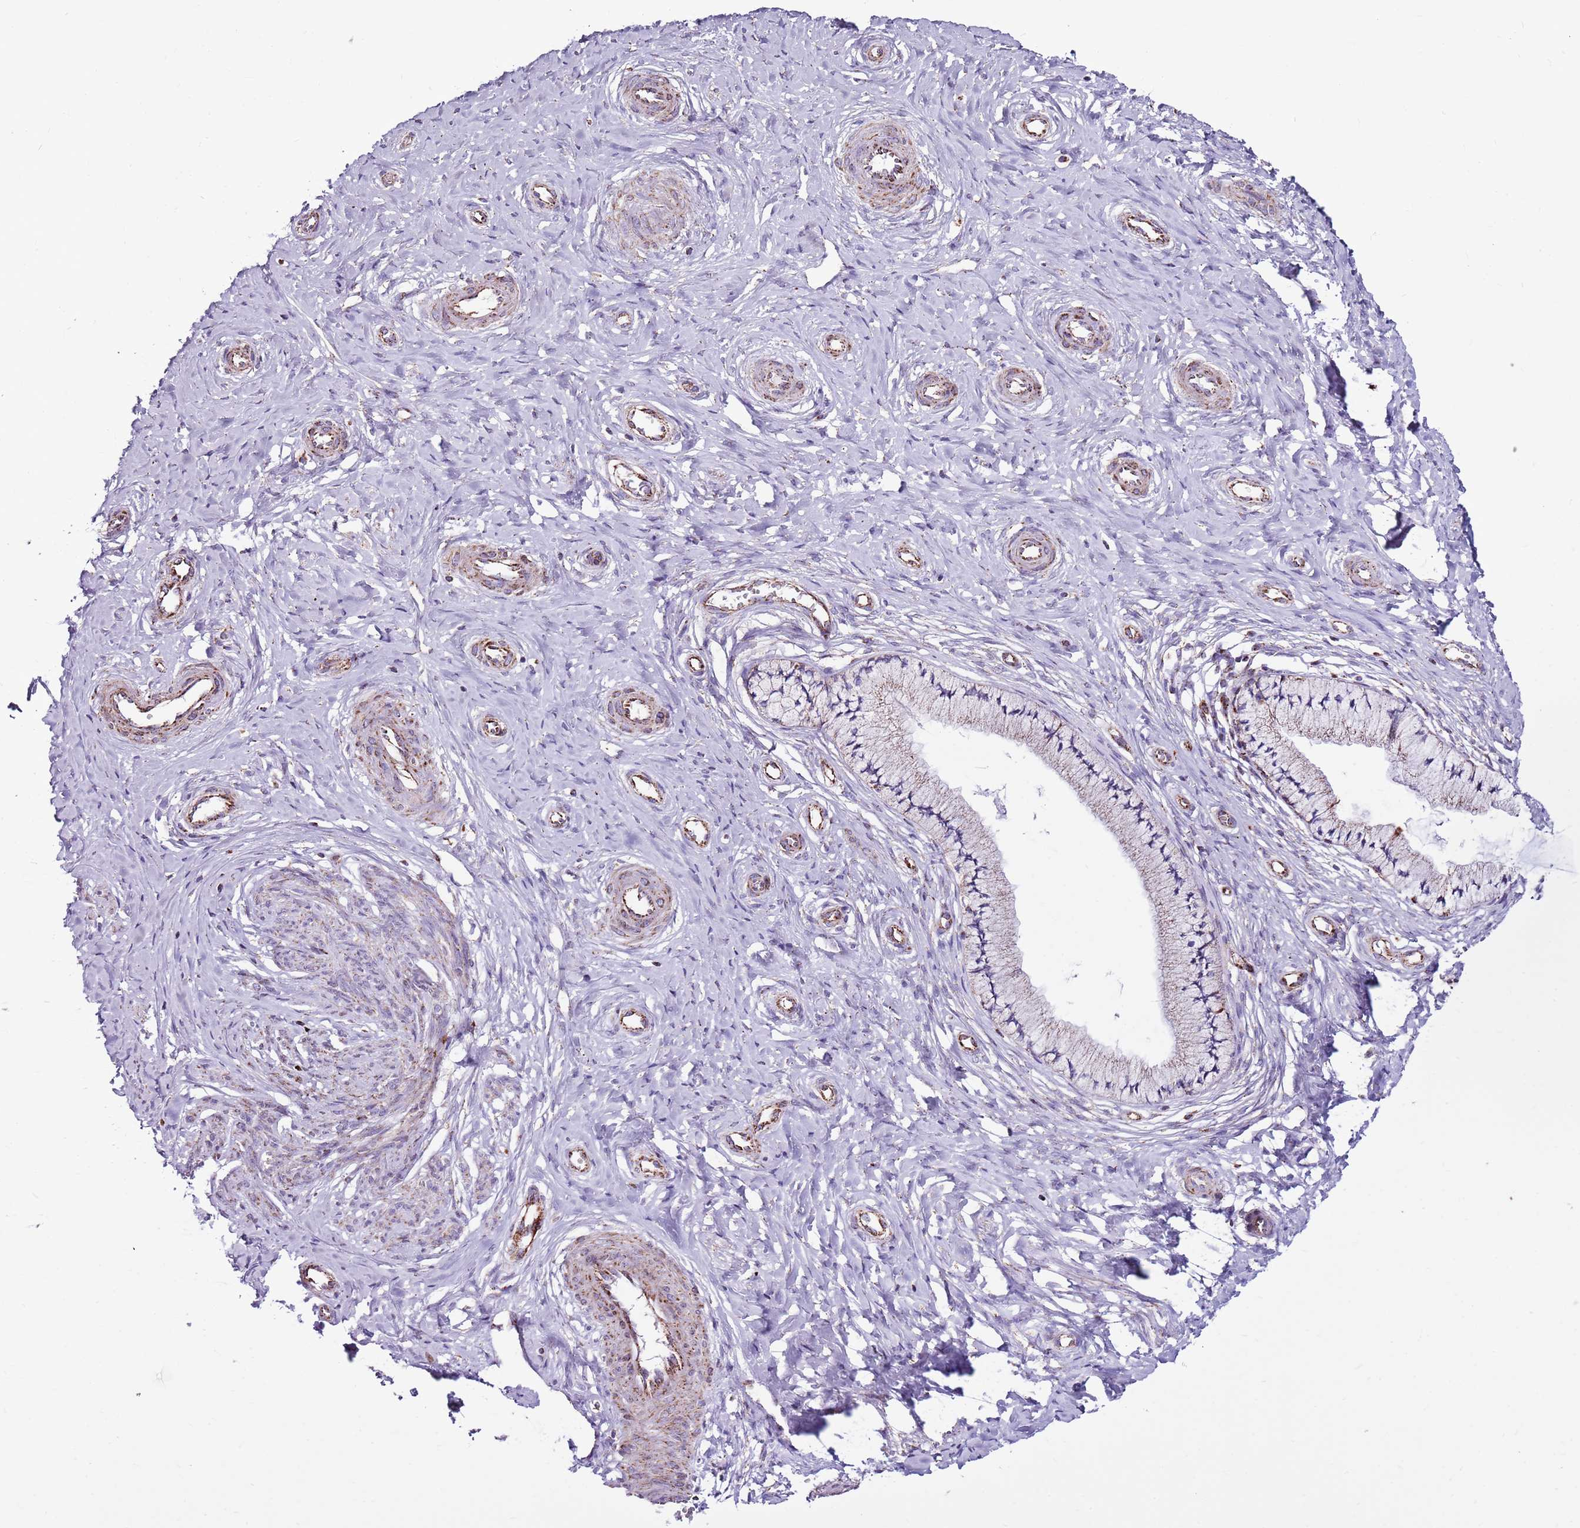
{"staining": {"intensity": "moderate", "quantity": ">75%", "location": "cytoplasmic/membranous"}, "tissue": "cervix", "cell_type": "Glandular cells", "image_type": "normal", "snomed": [{"axis": "morphology", "description": "Normal tissue, NOS"}, {"axis": "topography", "description": "Cervix"}], "caption": "Immunohistochemistry (DAB (3,3'-diaminobenzidine)) staining of normal human cervix exhibits moderate cytoplasmic/membranous protein positivity in approximately >75% of glandular cells.", "gene": "HECTD4", "patient": {"sex": "female", "age": 36}}